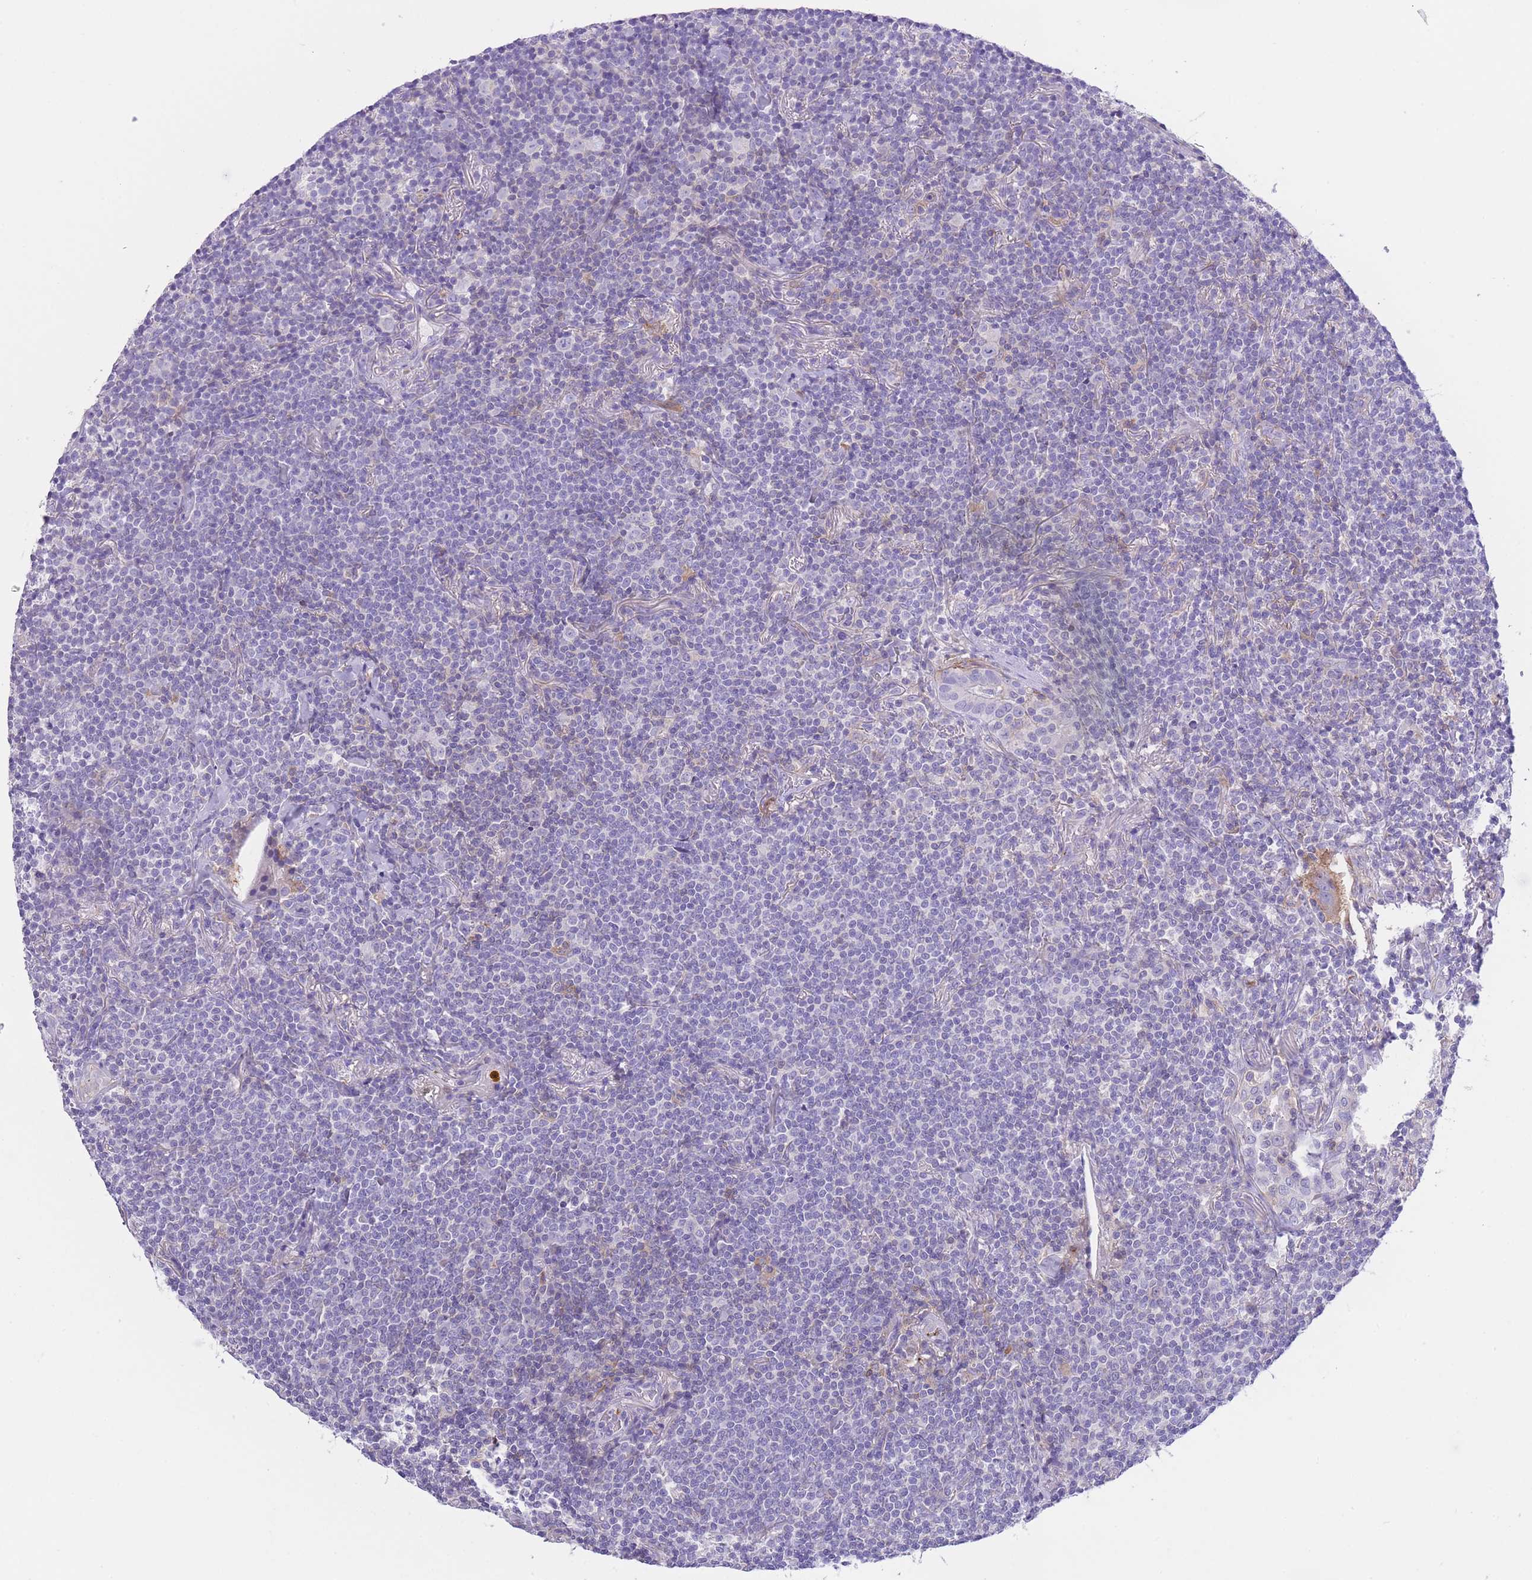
{"staining": {"intensity": "negative", "quantity": "none", "location": "none"}, "tissue": "lymphoma", "cell_type": "Tumor cells", "image_type": "cancer", "snomed": [{"axis": "morphology", "description": "Malignant lymphoma, non-Hodgkin's type, Low grade"}, {"axis": "topography", "description": "Lung"}], "caption": "Tumor cells are negative for protein expression in human low-grade malignant lymphoma, non-Hodgkin's type.", "gene": "LDB3", "patient": {"sex": "female", "age": 71}}